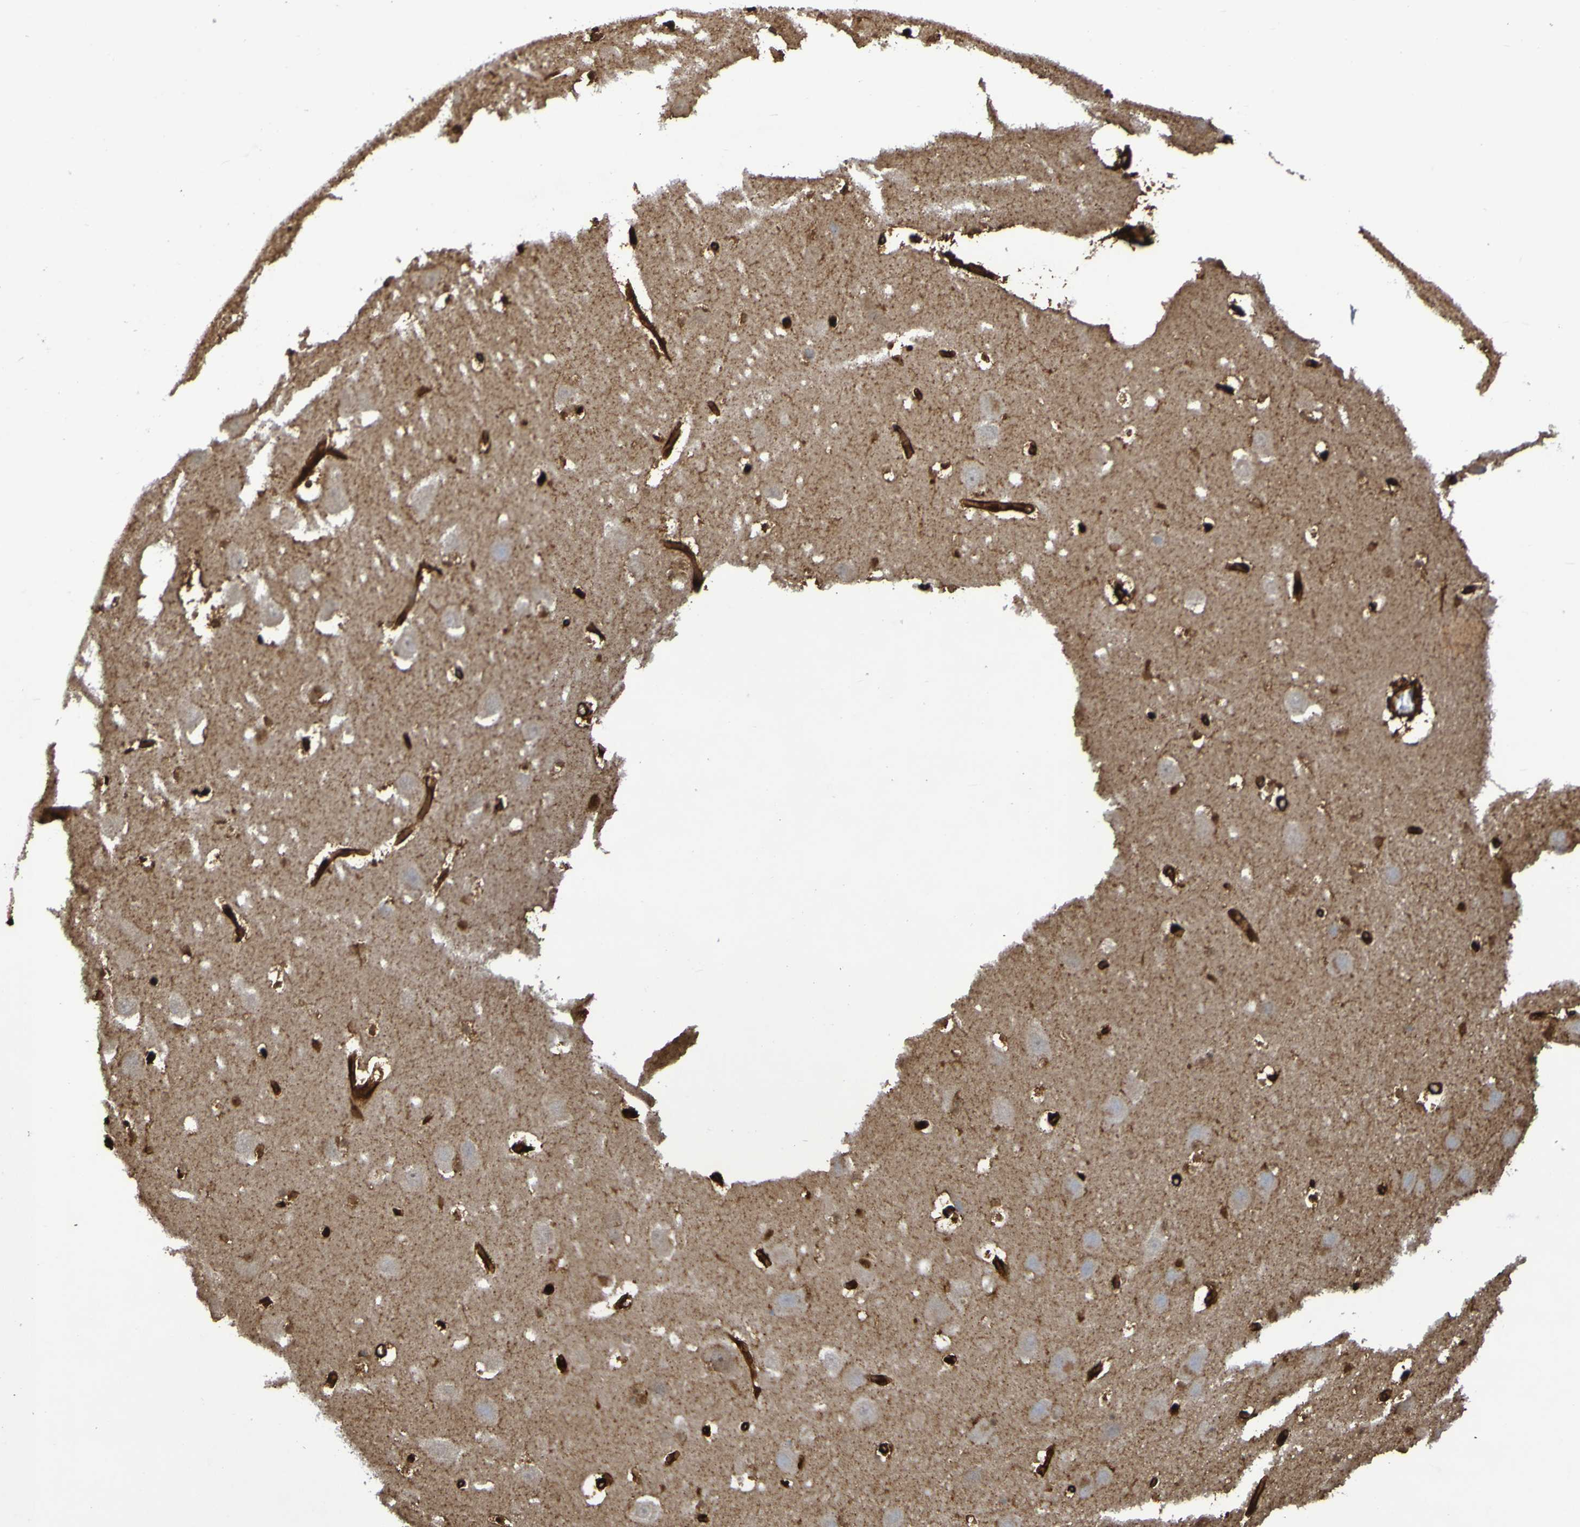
{"staining": {"intensity": "strong", "quantity": "25%-75%", "location": "cytoplasmic/membranous,nuclear"}, "tissue": "hippocampus", "cell_type": "Glial cells", "image_type": "normal", "snomed": [{"axis": "morphology", "description": "Normal tissue, NOS"}, {"axis": "topography", "description": "Hippocampus"}], "caption": "Hippocampus stained with immunohistochemistry (IHC) reveals strong cytoplasmic/membranous,nuclear positivity in approximately 25%-75% of glial cells. The staining is performed using DAB (3,3'-diaminobenzidine) brown chromogen to label protein expression. The nuclei are counter-stained blue using hematoxylin.", "gene": "SERPINB6", "patient": {"sex": "male", "age": 45}}